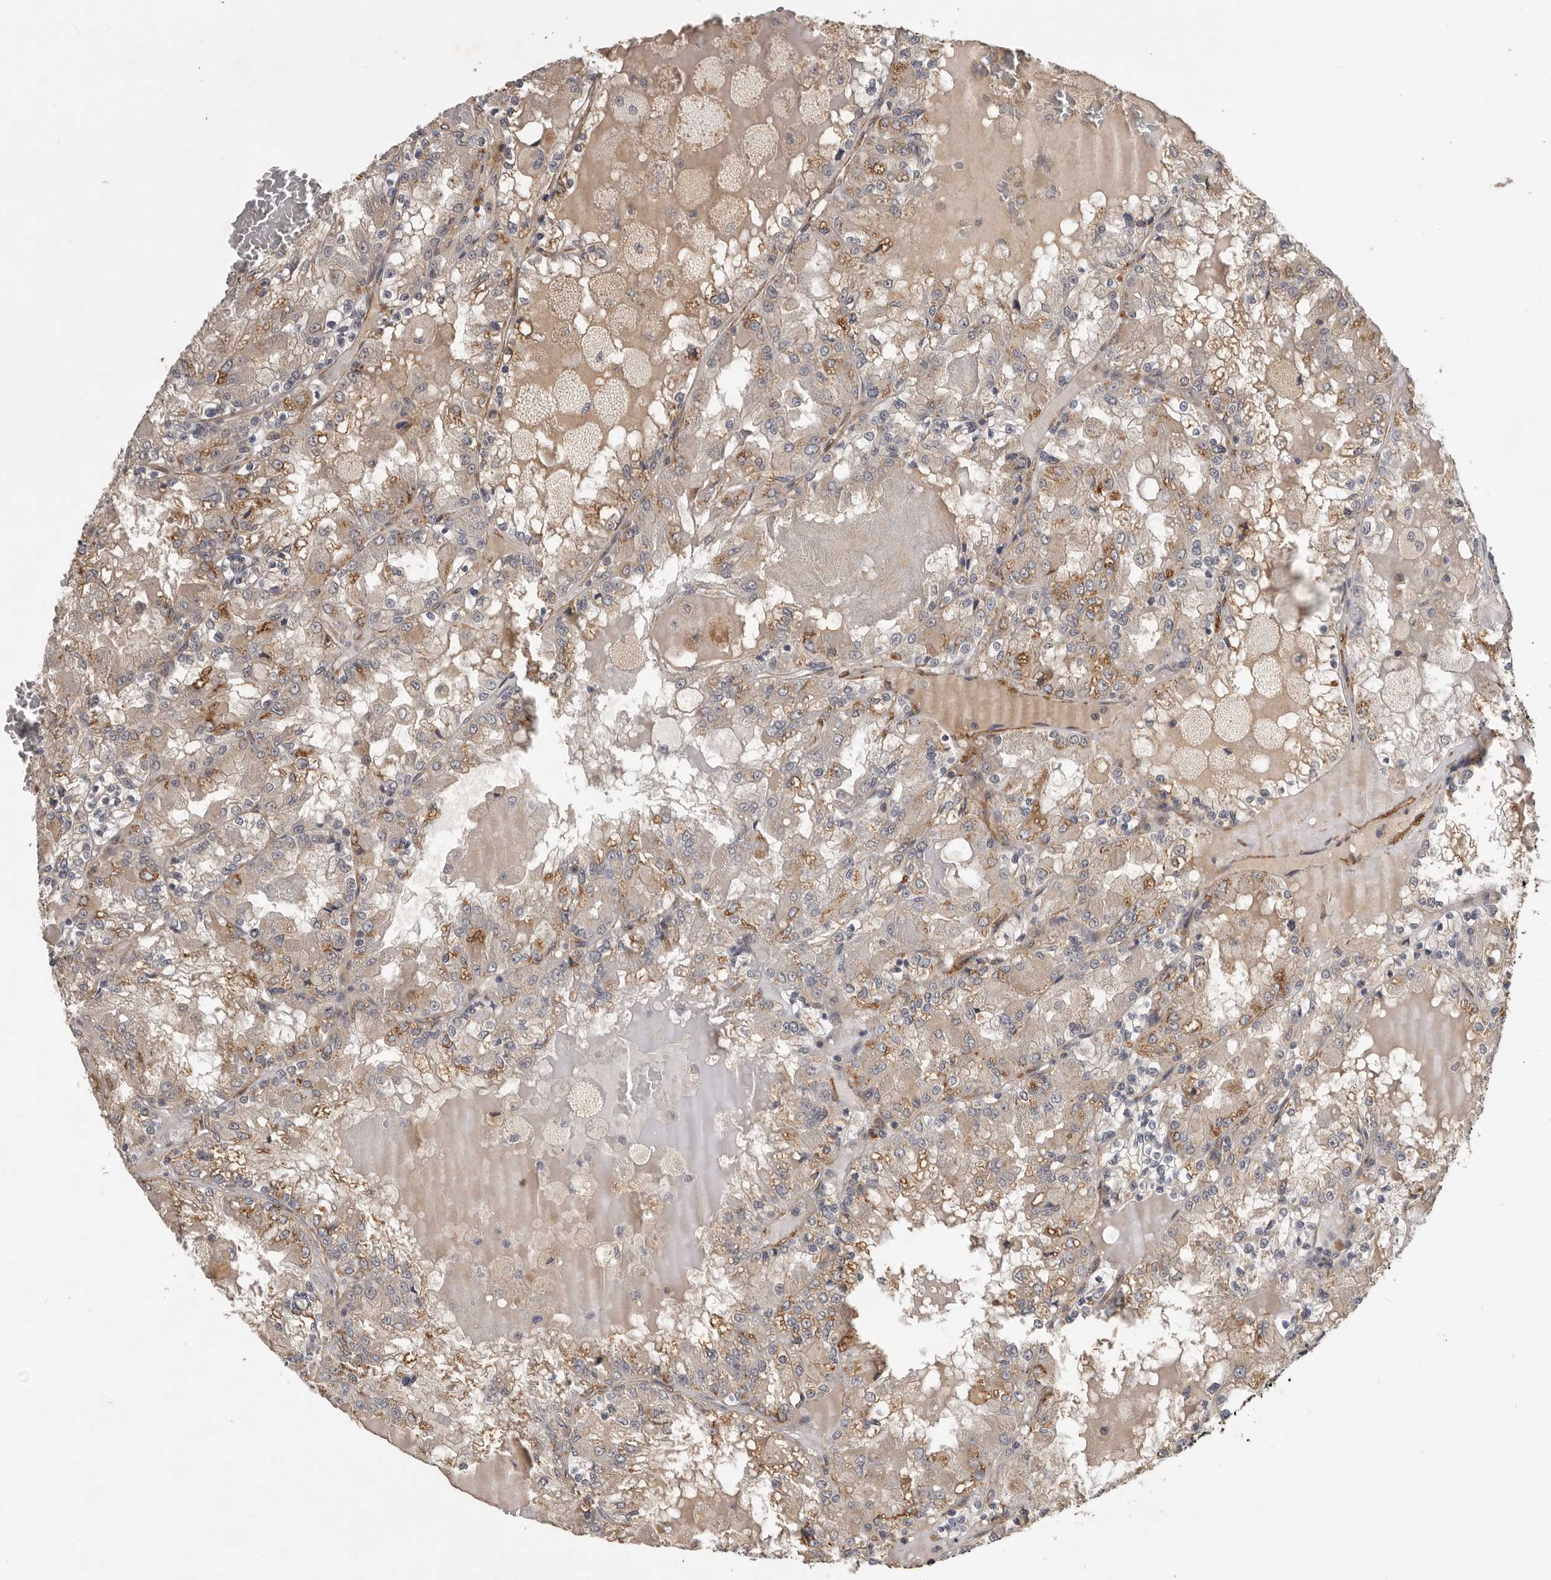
{"staining": {"intensity": "moderate", "quantity": "<25%", "location": "cytoplasmic/membranous"}, "tissue": "renal cancer", "cell_type": "Tumor cells", "image_type": "cancer", "snomed": [{"axis": "morphology", "description": "Adenocarcinoma, NOS"}, {"axis": "topography", "description": "Kidney"}], "caption": "Human renal cancer (adenocarcinoma) stained with a protein marker reveals moderate staining in tumor cells.", "gene": "RNF157", "patient": {"sex": "female", "age": 56}}